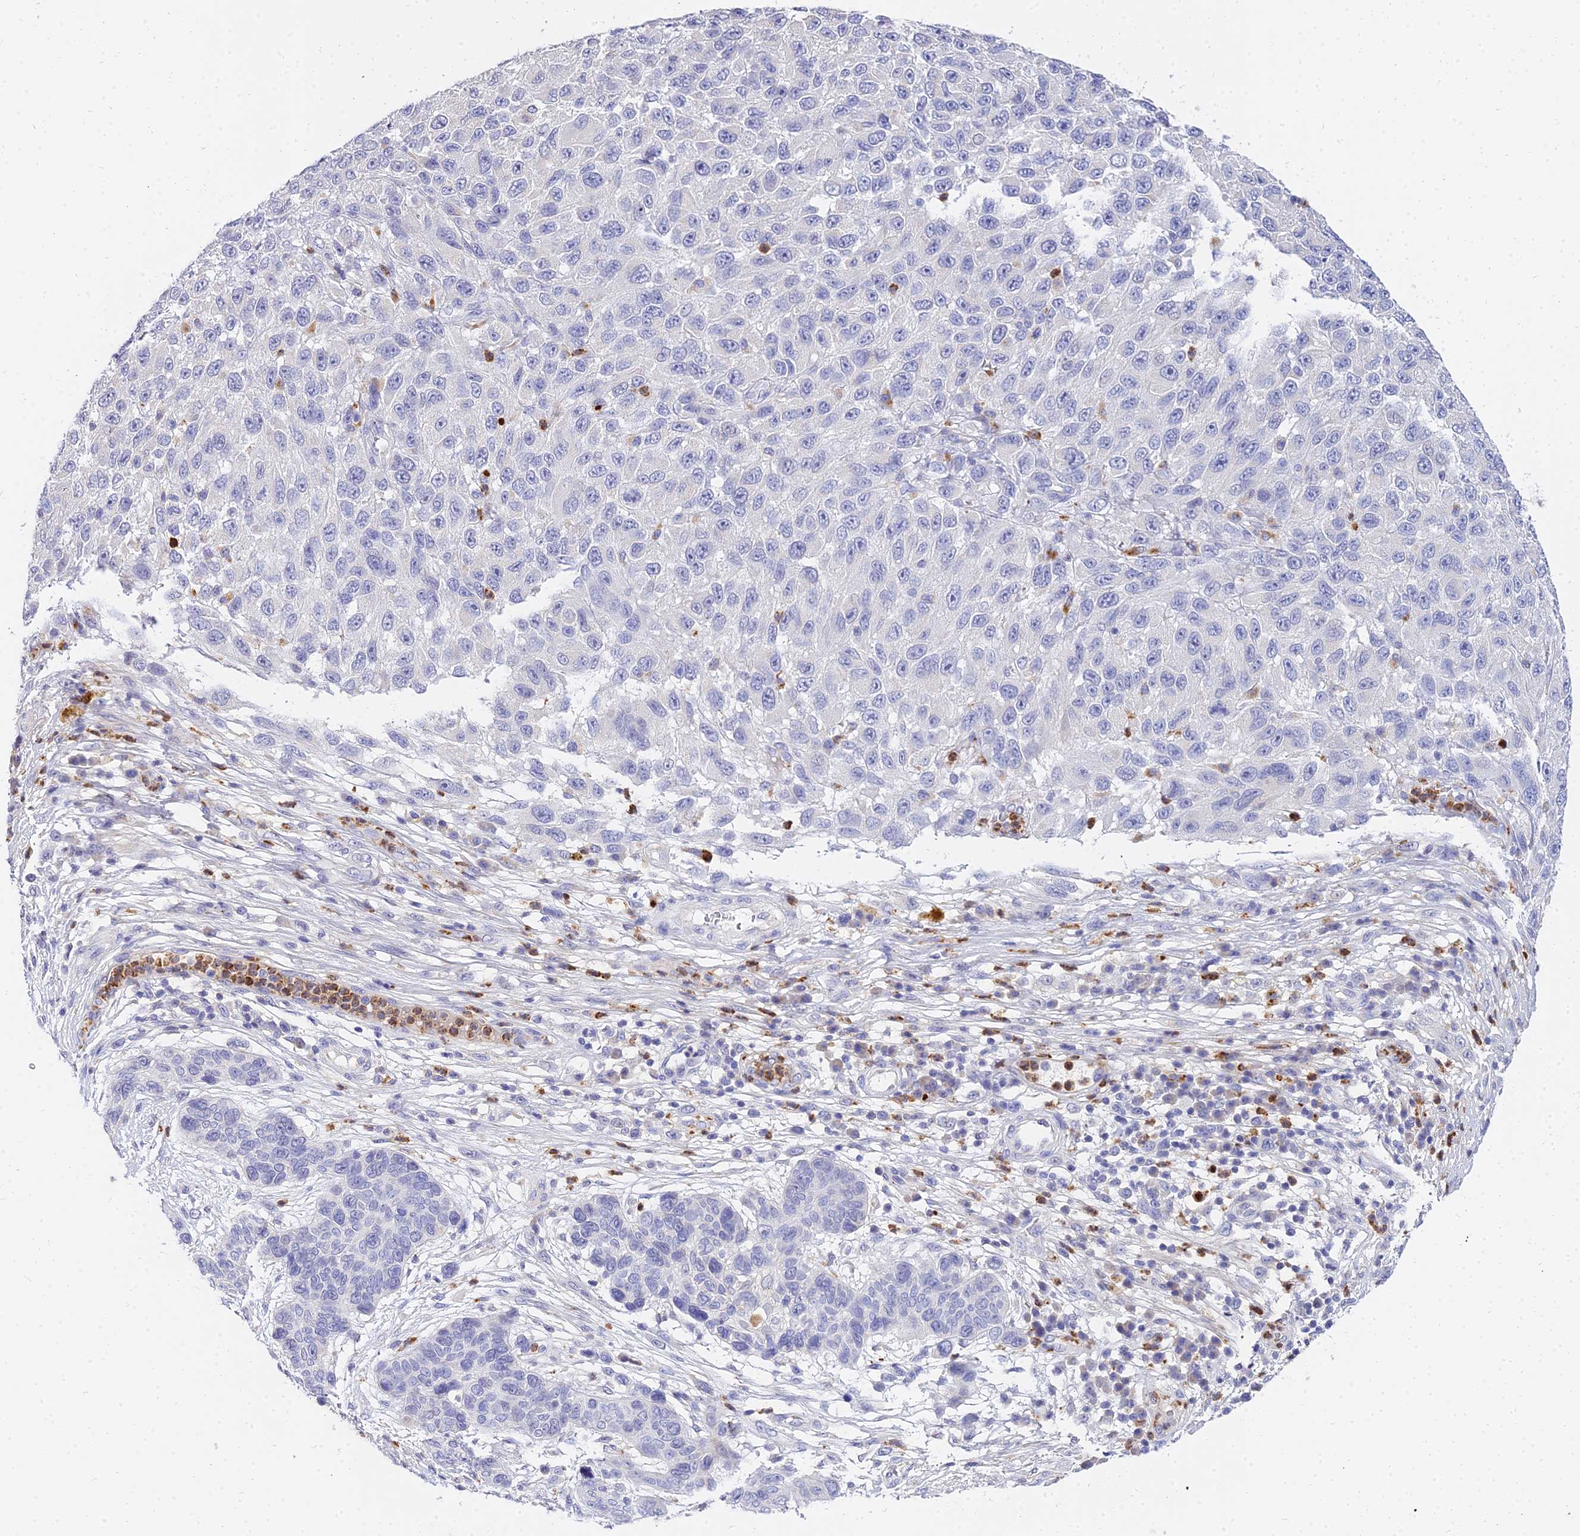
{"staining": {"intensity": "negative", "quantity": "none", "location": "none"}, "tissue": "melanoma", "cell_type": "Tumor cells", "image_type": "cancer", "snomed": [{"axis": "morphology", "description": "Malignant melanoma, NOS"}, {"axis": "topography", "description": "Skin"}], "caption": "This is an immunohistochemistry (IHC) image of human melanoma. There is no expression in tumor cells.", "gene": "VWC2L", "patient": {"sex": "female", "age": 96}}